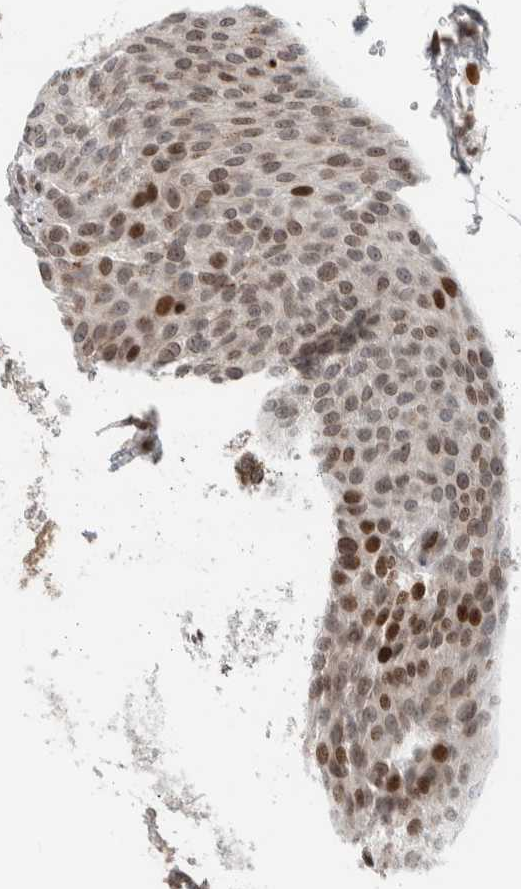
{"staining": {"intensity": "strong", "quantity": ">75%", "location": "nuclear"}, "tissue": "urothelial cancer", "cell_type": "Tumor cells", "image_type": "cancer", "snomed": [{"axis": "morphology", "description": "Urothelial carcinoma, Low grade"}, {"axis": "topography", "description": "Smooth muscle"}, {"axis": "topography", "description": "Urinary bladder"}], "caption": "A brown stain labels strong nuclear positivity of a protein in human urothelial cancer tumor cells. The staining was performed using DAB (3,3'-diaminobenzidine), with brown indicating positive protein expression. Nuclei are stained blue with hematoxylin.", "gene": "GINS4", "patient": {"sex": "male", "age": 60}}